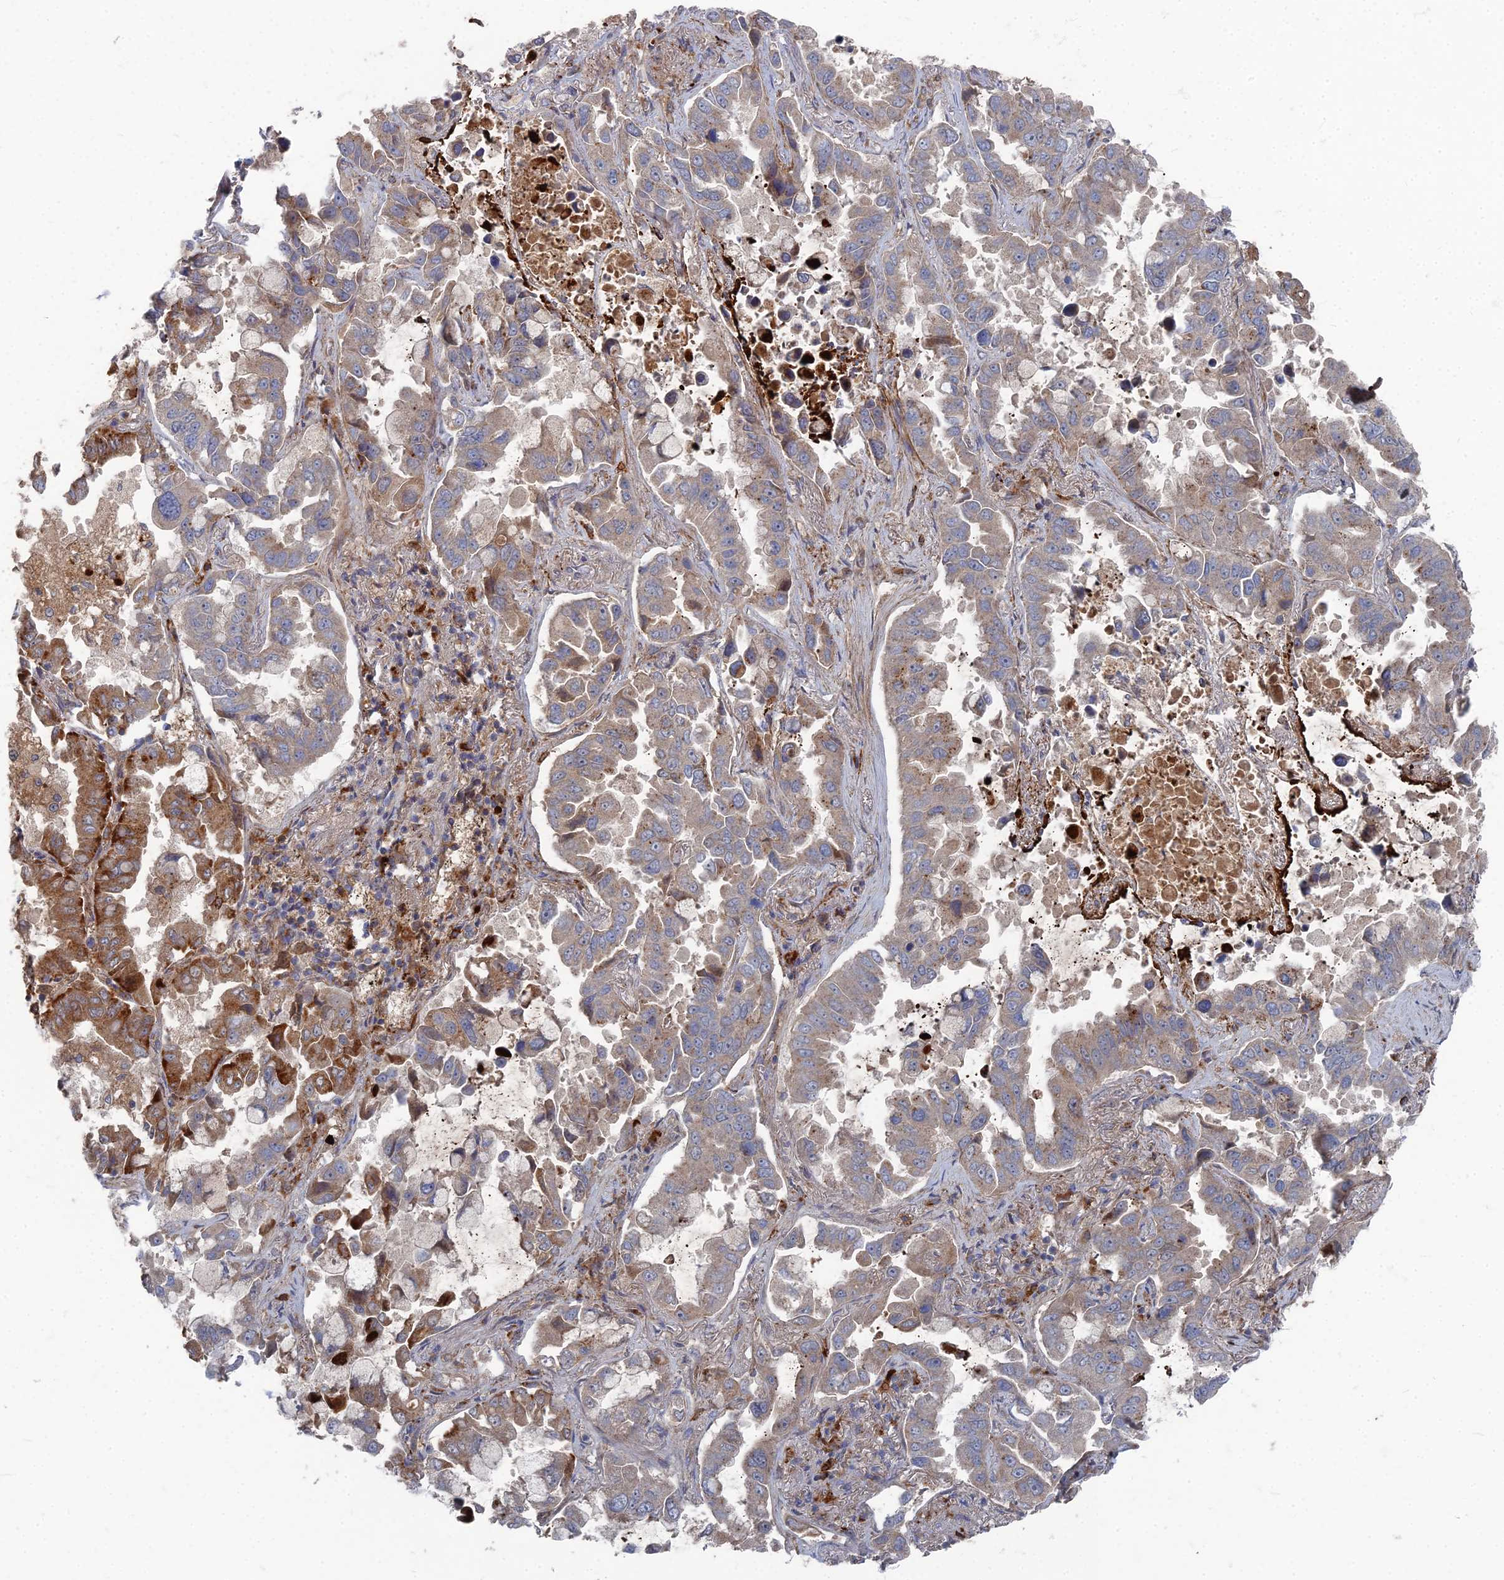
{"staining": {"intensity": "moderate", "quantity": ">75%", "location": "cytoplasmic/membranous"}, "tissue": "lung cancer", "cell_type": "Tumor cells", "image_type": "cancer", "snomed": [{"axis": "morphology", "description": "Adenocarcinoma, NOS"}, {"axis": "topography", "description": "Lung"}], "caption": "Immunohistochemical staining of human lung adenocarcinoma displays moderate cytoplasmic/membranous protein expression in approximately >75% of tumor cells.", "gene": "PPCDC", "patient": {"sex": "male", "age": 64}}